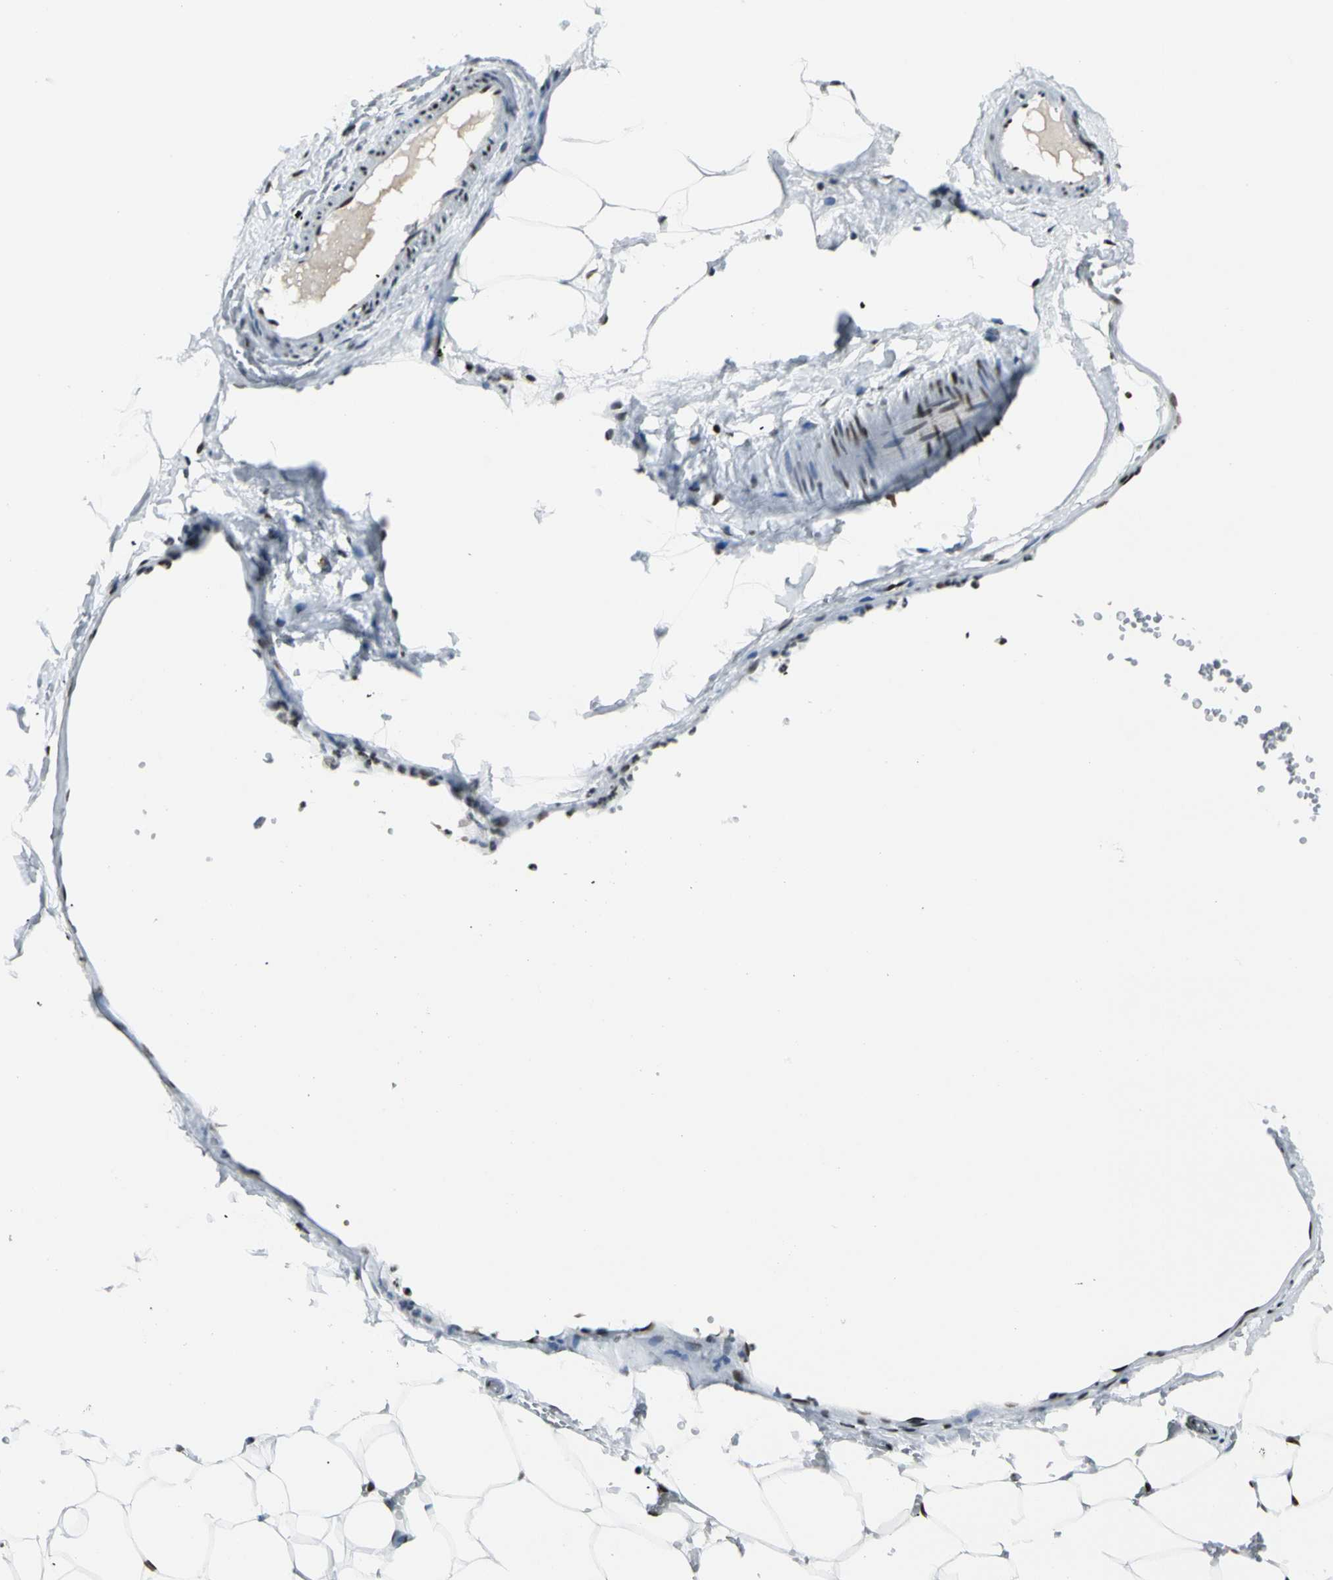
{"staining": {"intensity": "strong", "quantity": ">75%", "location": "nuclear"}, "tissue": "adipose tissue", "cell_type": "Adipocytes", "image_type": "normal", "snomed": [{"axis": "morphology", "description": "Normal tissue, NOS"}, {"axis": "topography", "description": "Breast"}, {"axis": "topography", "description": "Adipose tissue"}], "caption": "Benign adipose tissue demonstrates strong nuclear expression in about >75% of adipocytes, visualized by immunohistochemistry. The protein of interest is shown in brown color, while the nuclei are stained blue.", "gene": "CCAR1", "patient": {"sex": "female", "age": 25}}